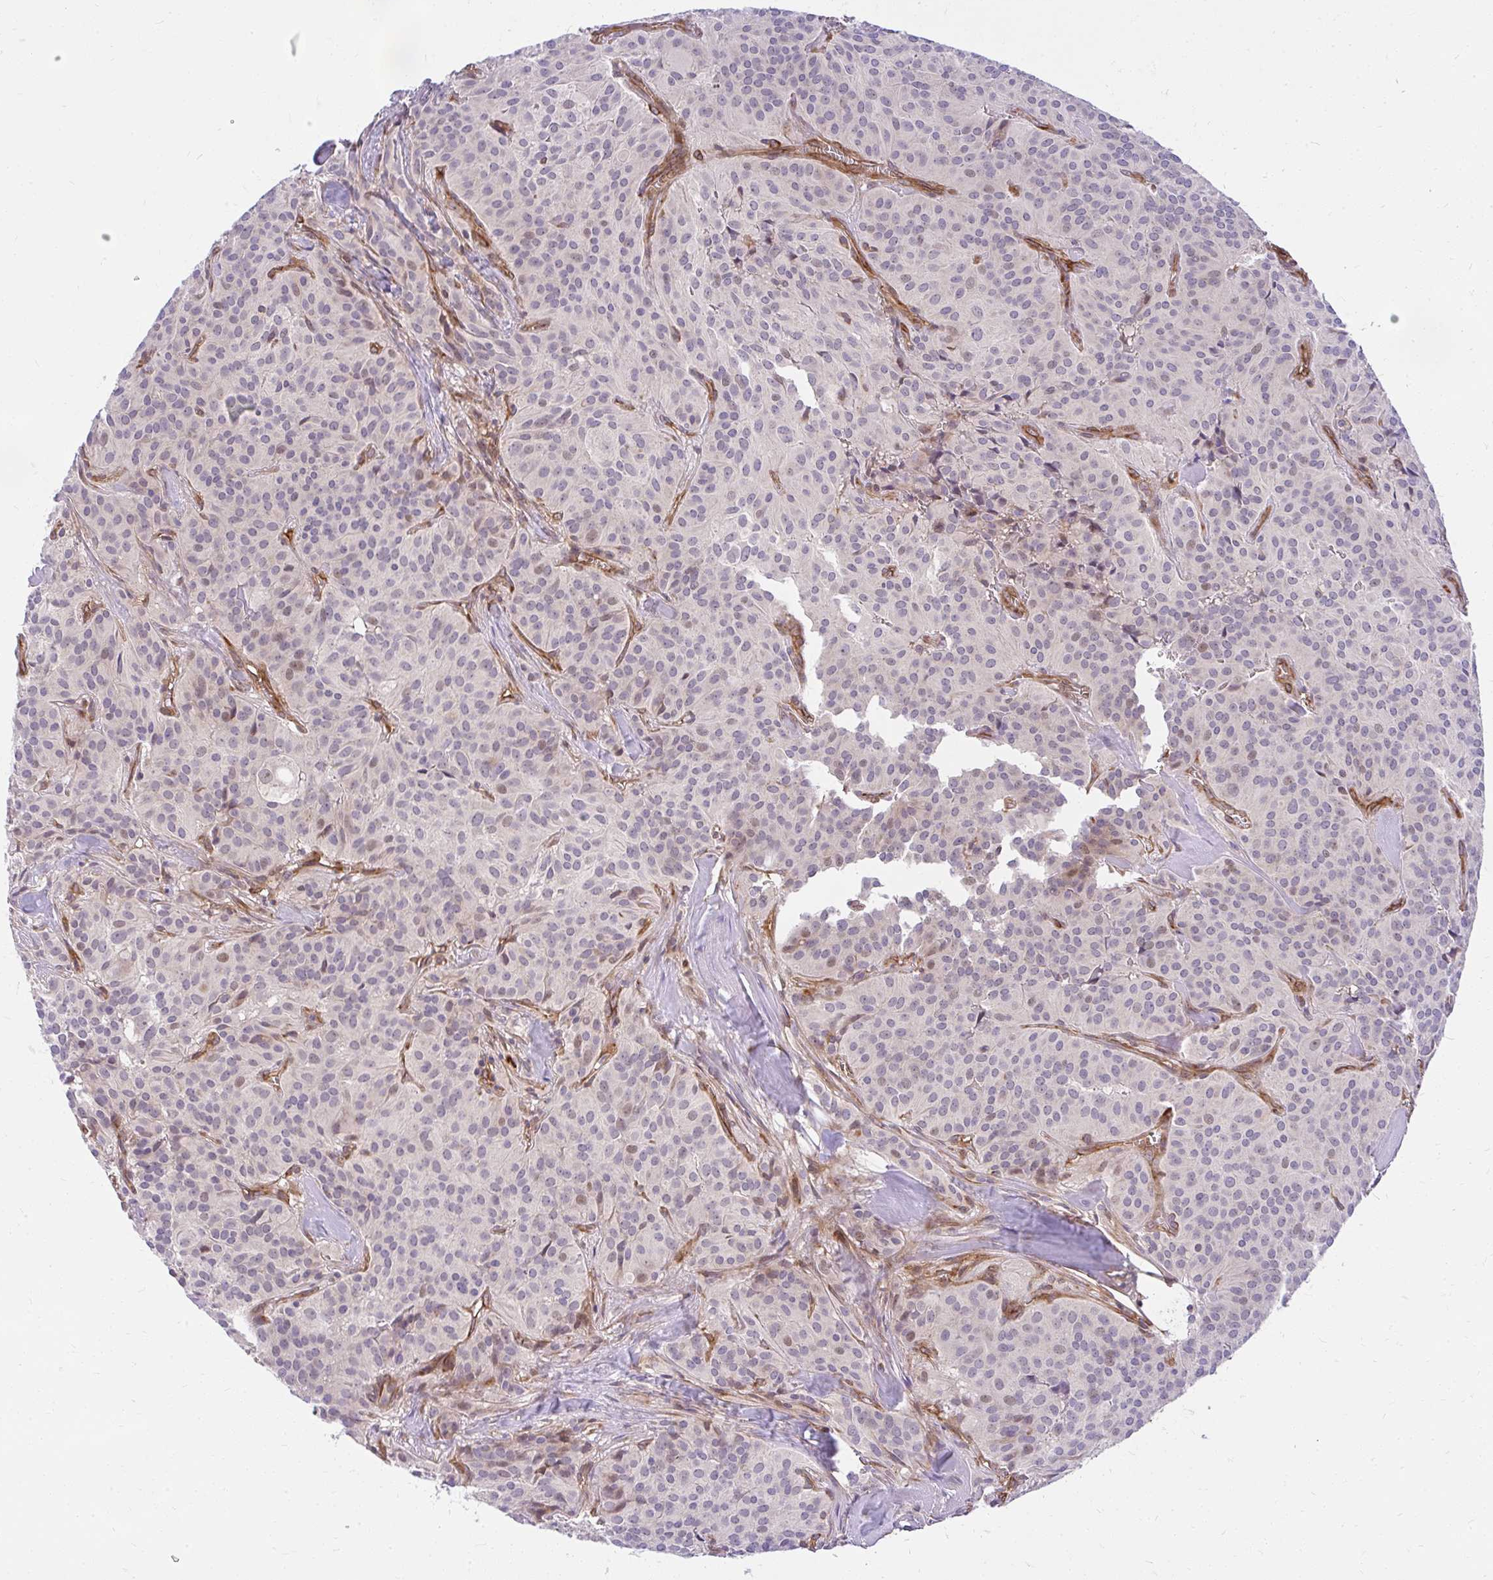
{"staining": {"intensity": "weak", "quantity": "<25%", "location": "nuclear"}, "tissue": "glioma", "cell_type": "Tumor cells", "image_type": "cancer", "snomed": [{"axis": "morphology", "description": "Glioma, malignant, Low grade"}, {"axis": "topography", "description": "Brain"}], "caption": "Tumor cells show no significant expression in glioma.", "gene": "RSKR", "patient": {"sex": "male", "age": 42}}